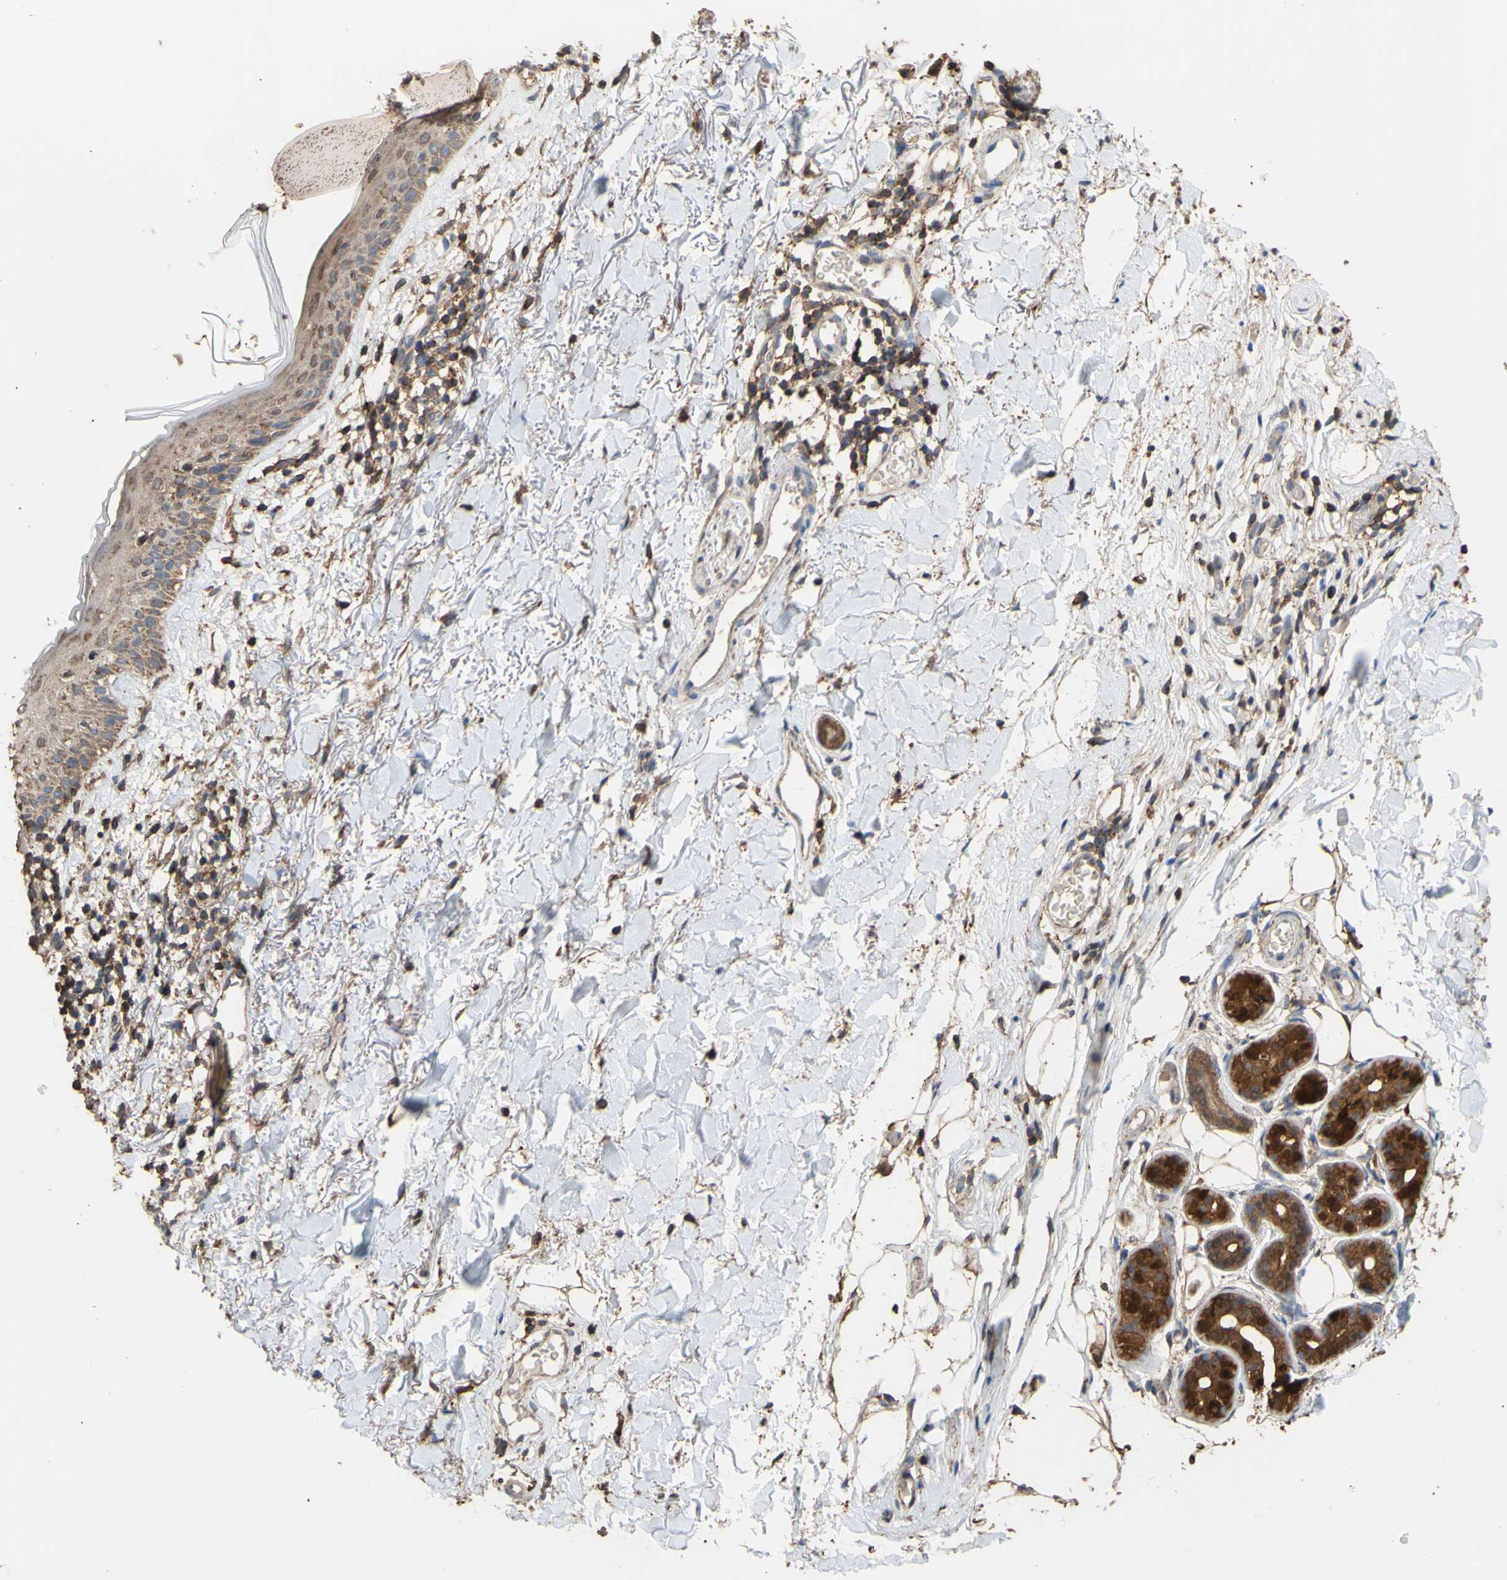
{"staining": {"intensity": "weak", "quantity": ">75%", "location": "cytoplasmic/membranous"}, "tissue": "skin cancer", "cell_type": "Tumor cells", "image_type": "cancer", "snomed": [{"axis": "morphology", "description": "Normal tissue, NOS"}, {"axis": "morphology", "description": "Basal cell carcinoma"}, {"axis": "topography", "description": "Skin"}], "caption": "Immunohistochemistry of human skin cancer displays low levels of weak cytoplasmic/membranous positivity in approximately >75% of tumor cells. (DAB (3,3'-diaminobenzidine) IHC with brightfield microscopy, high magnification).", "gene": "ALDH9A1", "patient": {"sex": "female", "age": 70}}